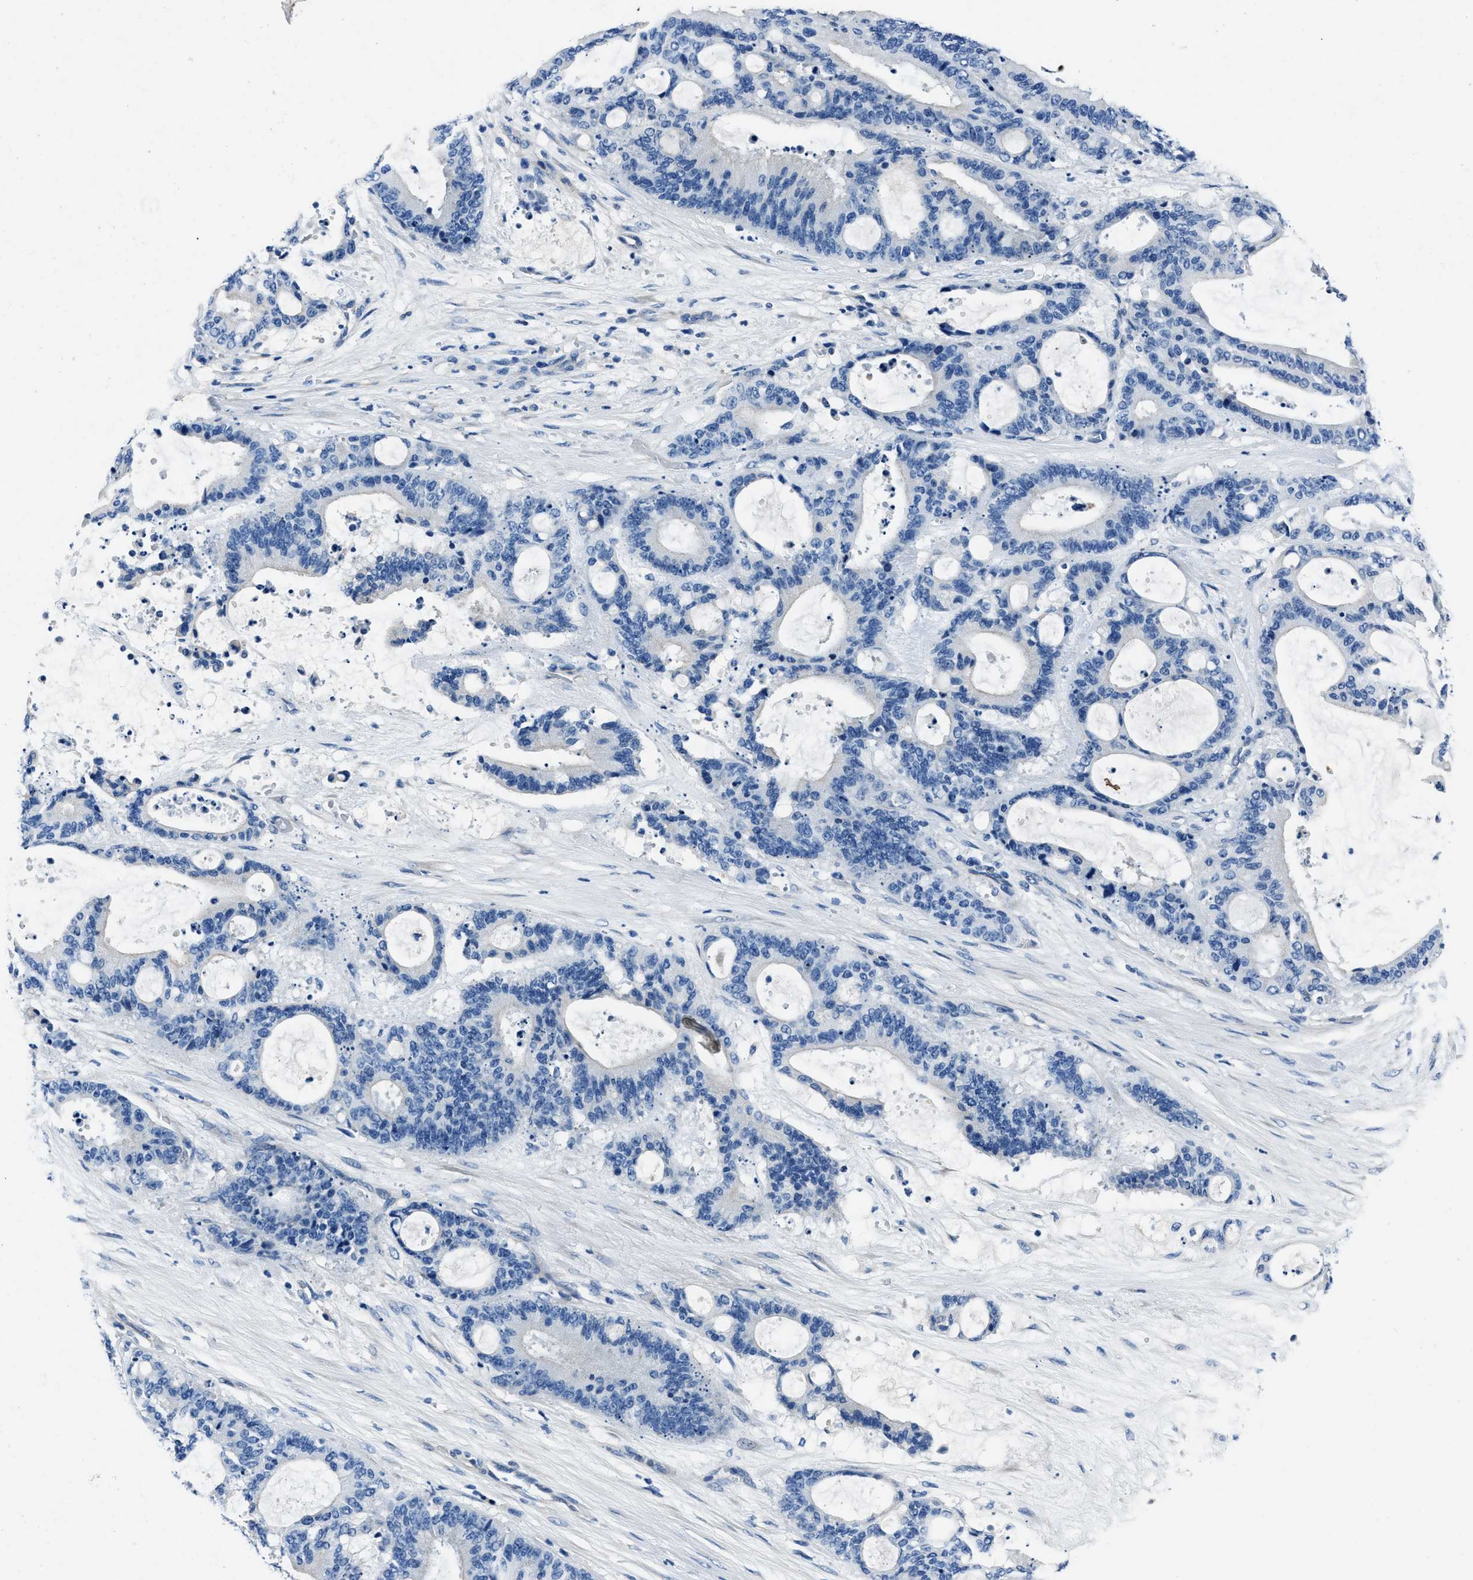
{"staining": {"intensity": "negative", "quantity": "none", "location": "none"}, "tissue": "liver cancer", "cell_type": "Tumor cells", "image_type": "cancer", "snomed": [{"axis": "morphology", "description": "Normal tissue, NOS"}, {"axis": "morphology", "description": "Cholangiocarcinoma"}, {"axis": "topography", "description": "Liver"}, {"axis": "topography", "description": "Peripheral nerve tissue"}], "caption": "The micrograph displays no staining of tumor cells in liver cancer (cholangiocarcinoma).", "gene": "NACAD", "patient": {"sex": "female", "age": 73}}